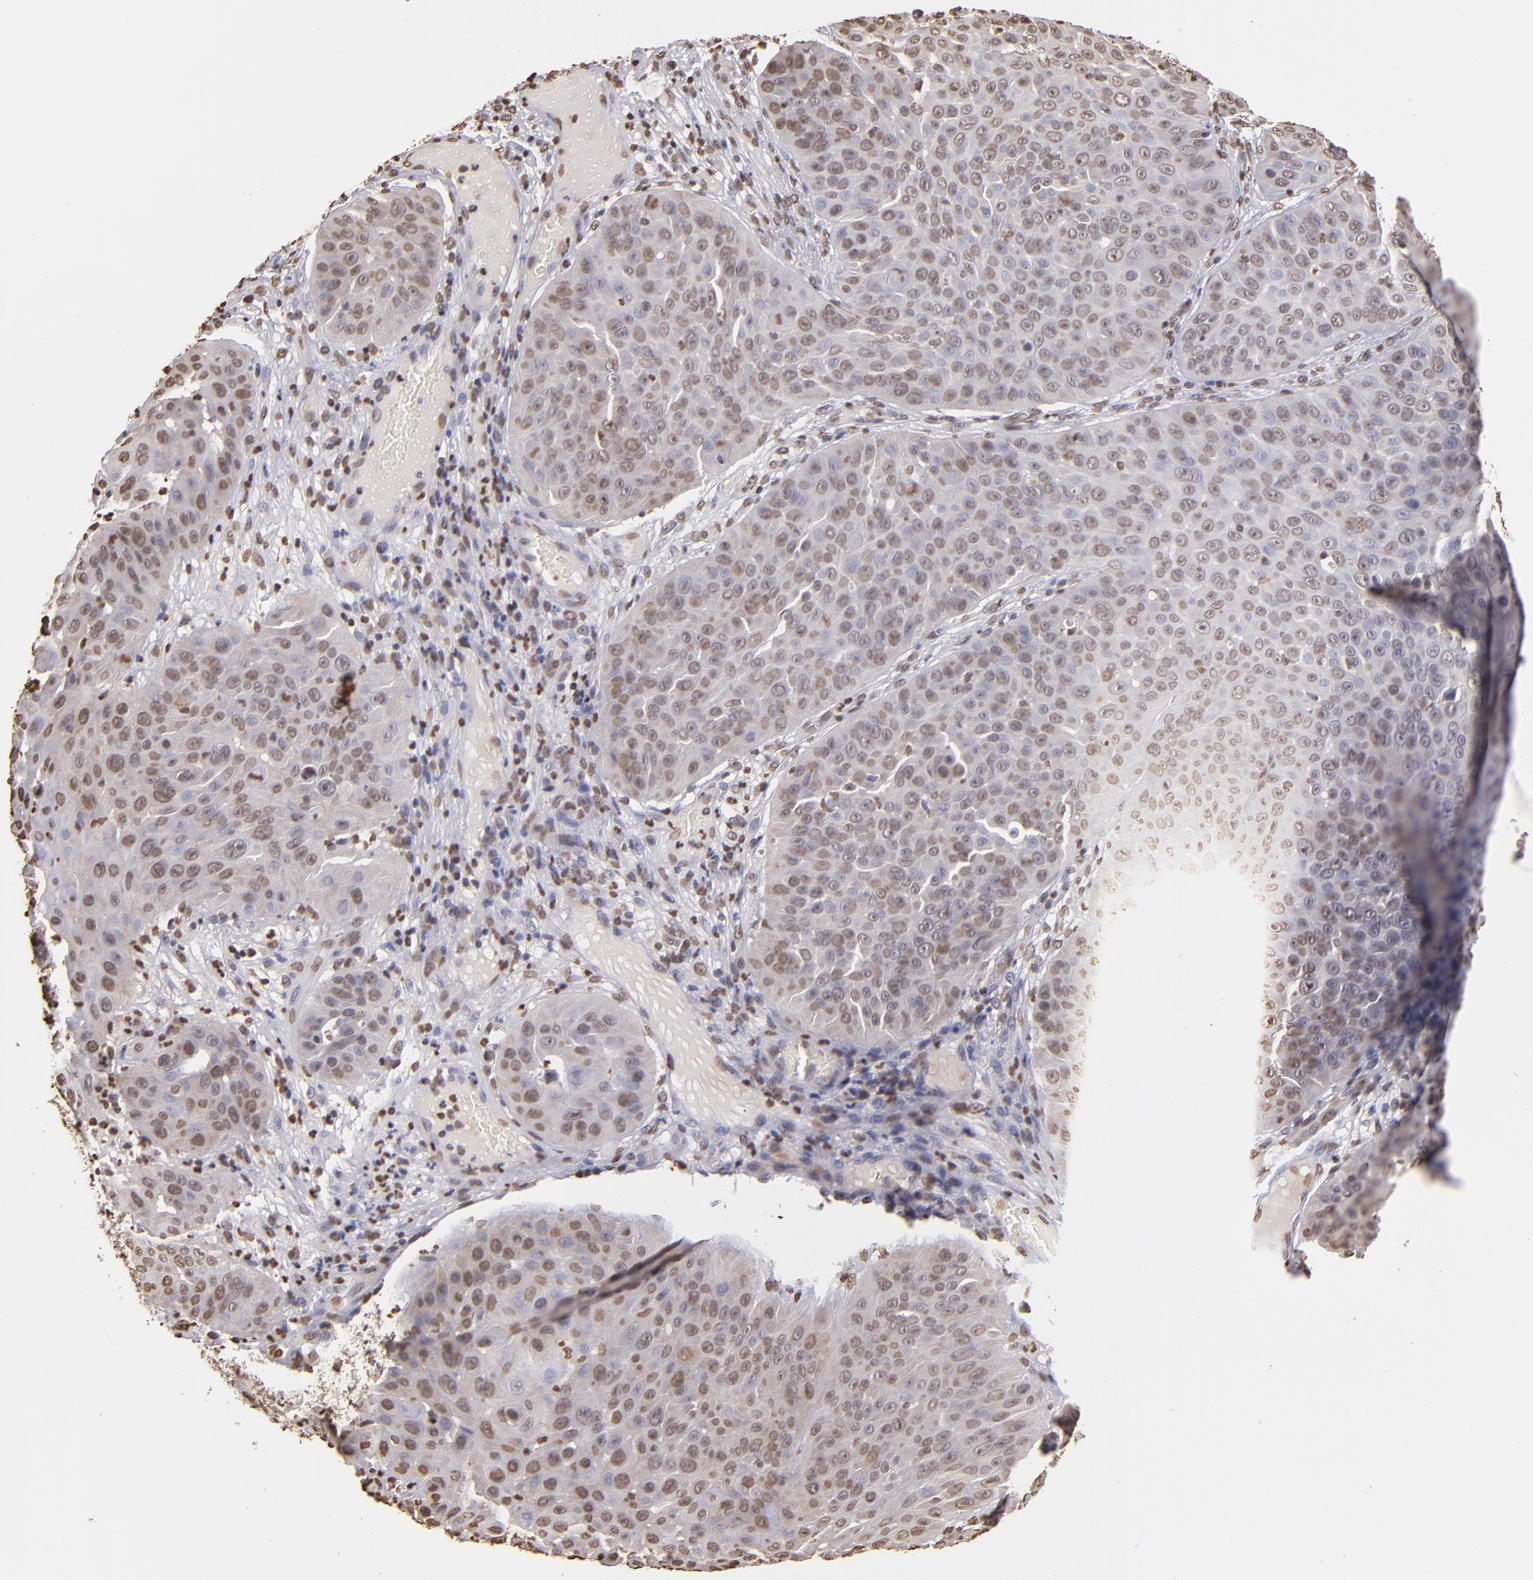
{"staining": {"intensity": "weak", "quantity": "<25%", "location": "nuclear"}, "tissue": "skin cancer", "cell_type": "Tumor cells", "image_type": "cancer", "snomed": [{"axis": "morphology", "description": "Squamous cell carcinoma, NOS"}, {"axis": "topography", "description": "Skin"}], "caption": "Tumor cells show no significant protein staining in skin squamous cell carcinoma.", "gene": "LBX1", "patient": {"sex": "male", "age": 82}}